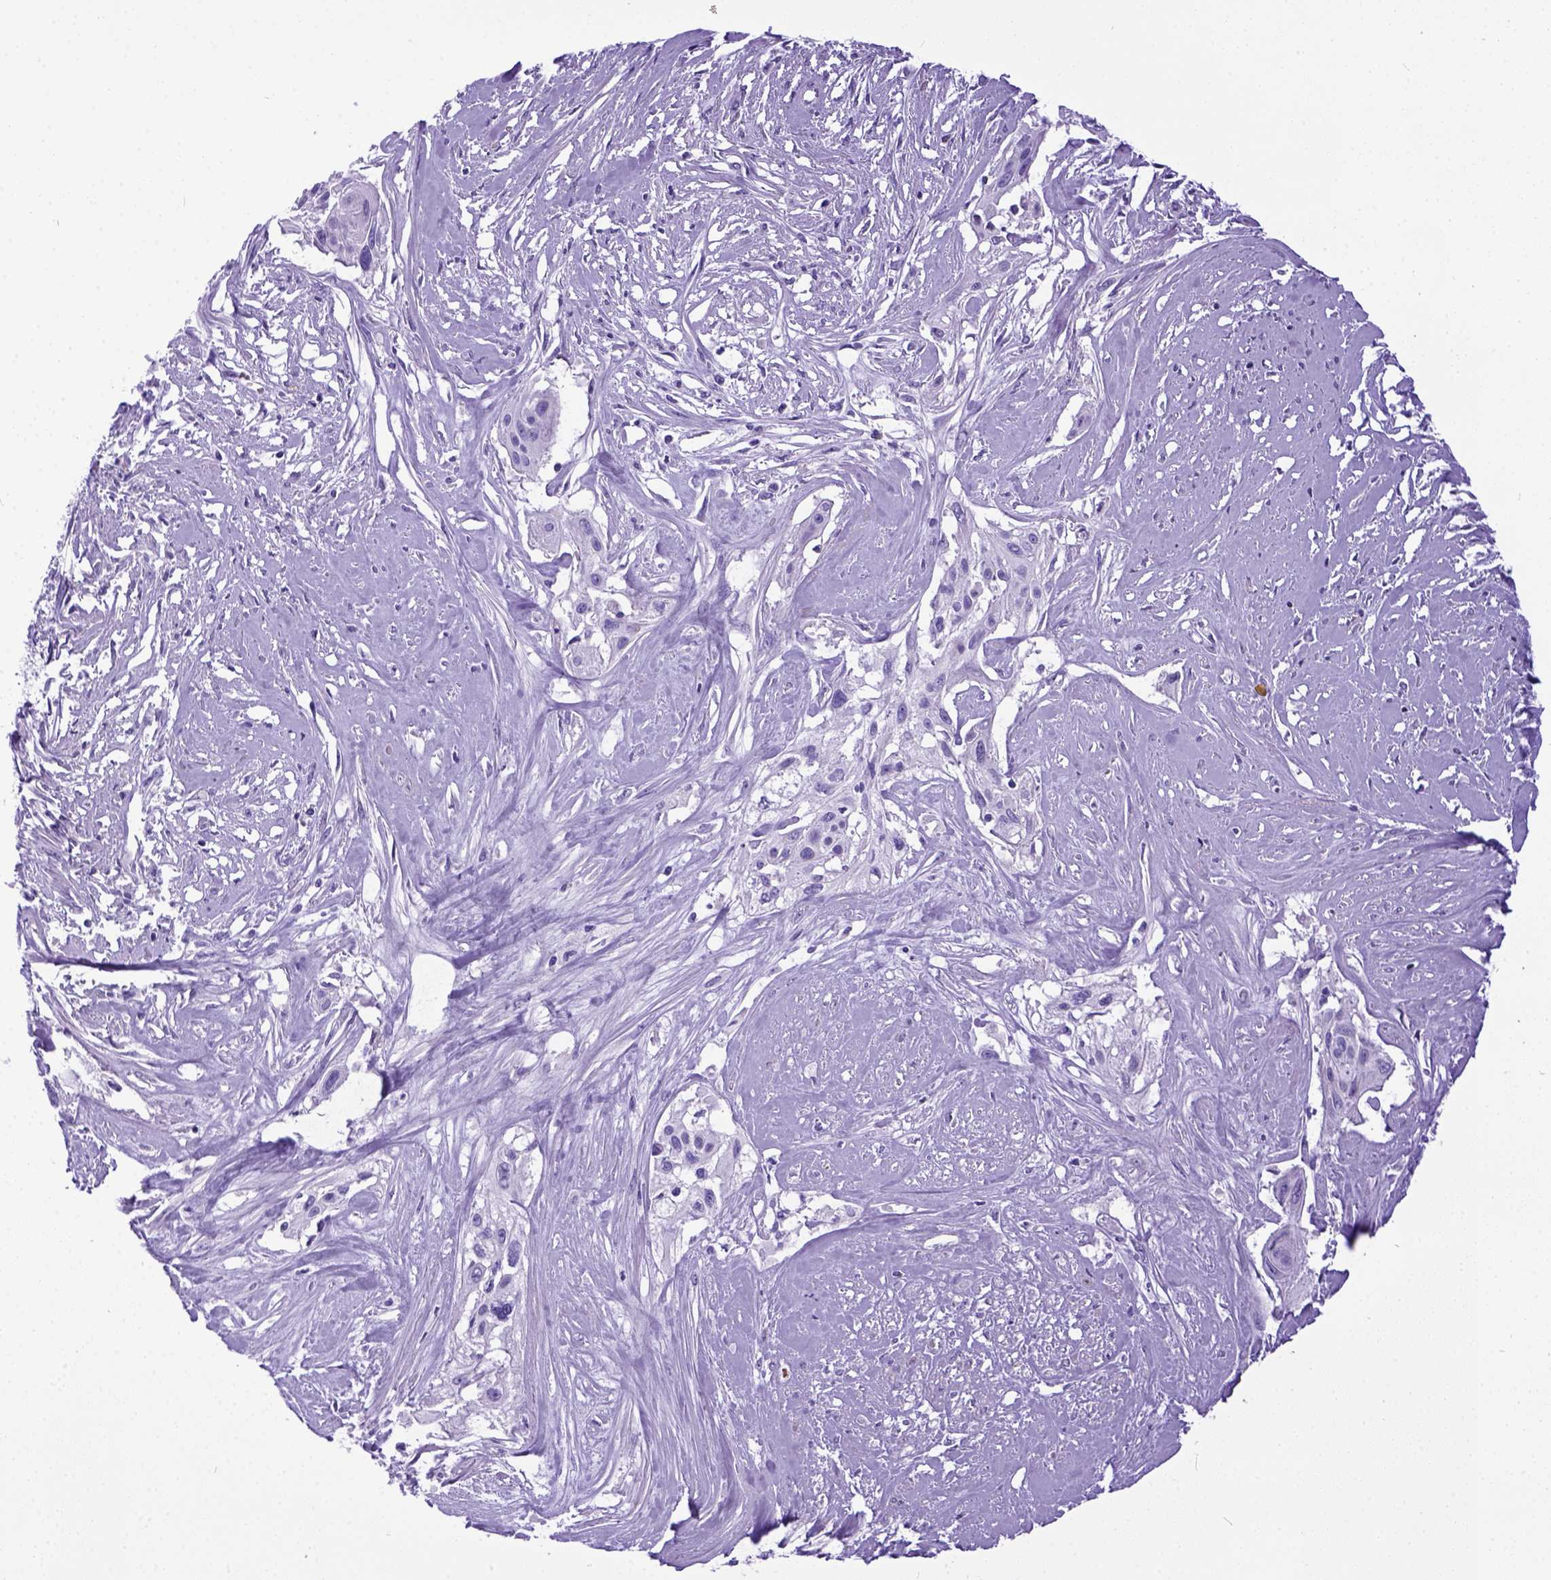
{"staining": {"intensity": "negative", "quantity": "none", "location": "none"}, "tissue": "cervical cancer", "cell_type": "Tumor cells", "image_type": "cancer", "snomed": [{"axis": "morphology", "description": "Squamous cell carcinoma, NOS"}, {"axis": "topography", "description": "Cervix"}], "caption": "An image of human squamous cell carcinoma (cervical) is negative for staining in tumor cells. (DAB (3,3'-diaminobenzidine) IHC with hematoxylin counter stain).", "gene": "IGF2", "patient": {"sex": "female", "age": 49}}